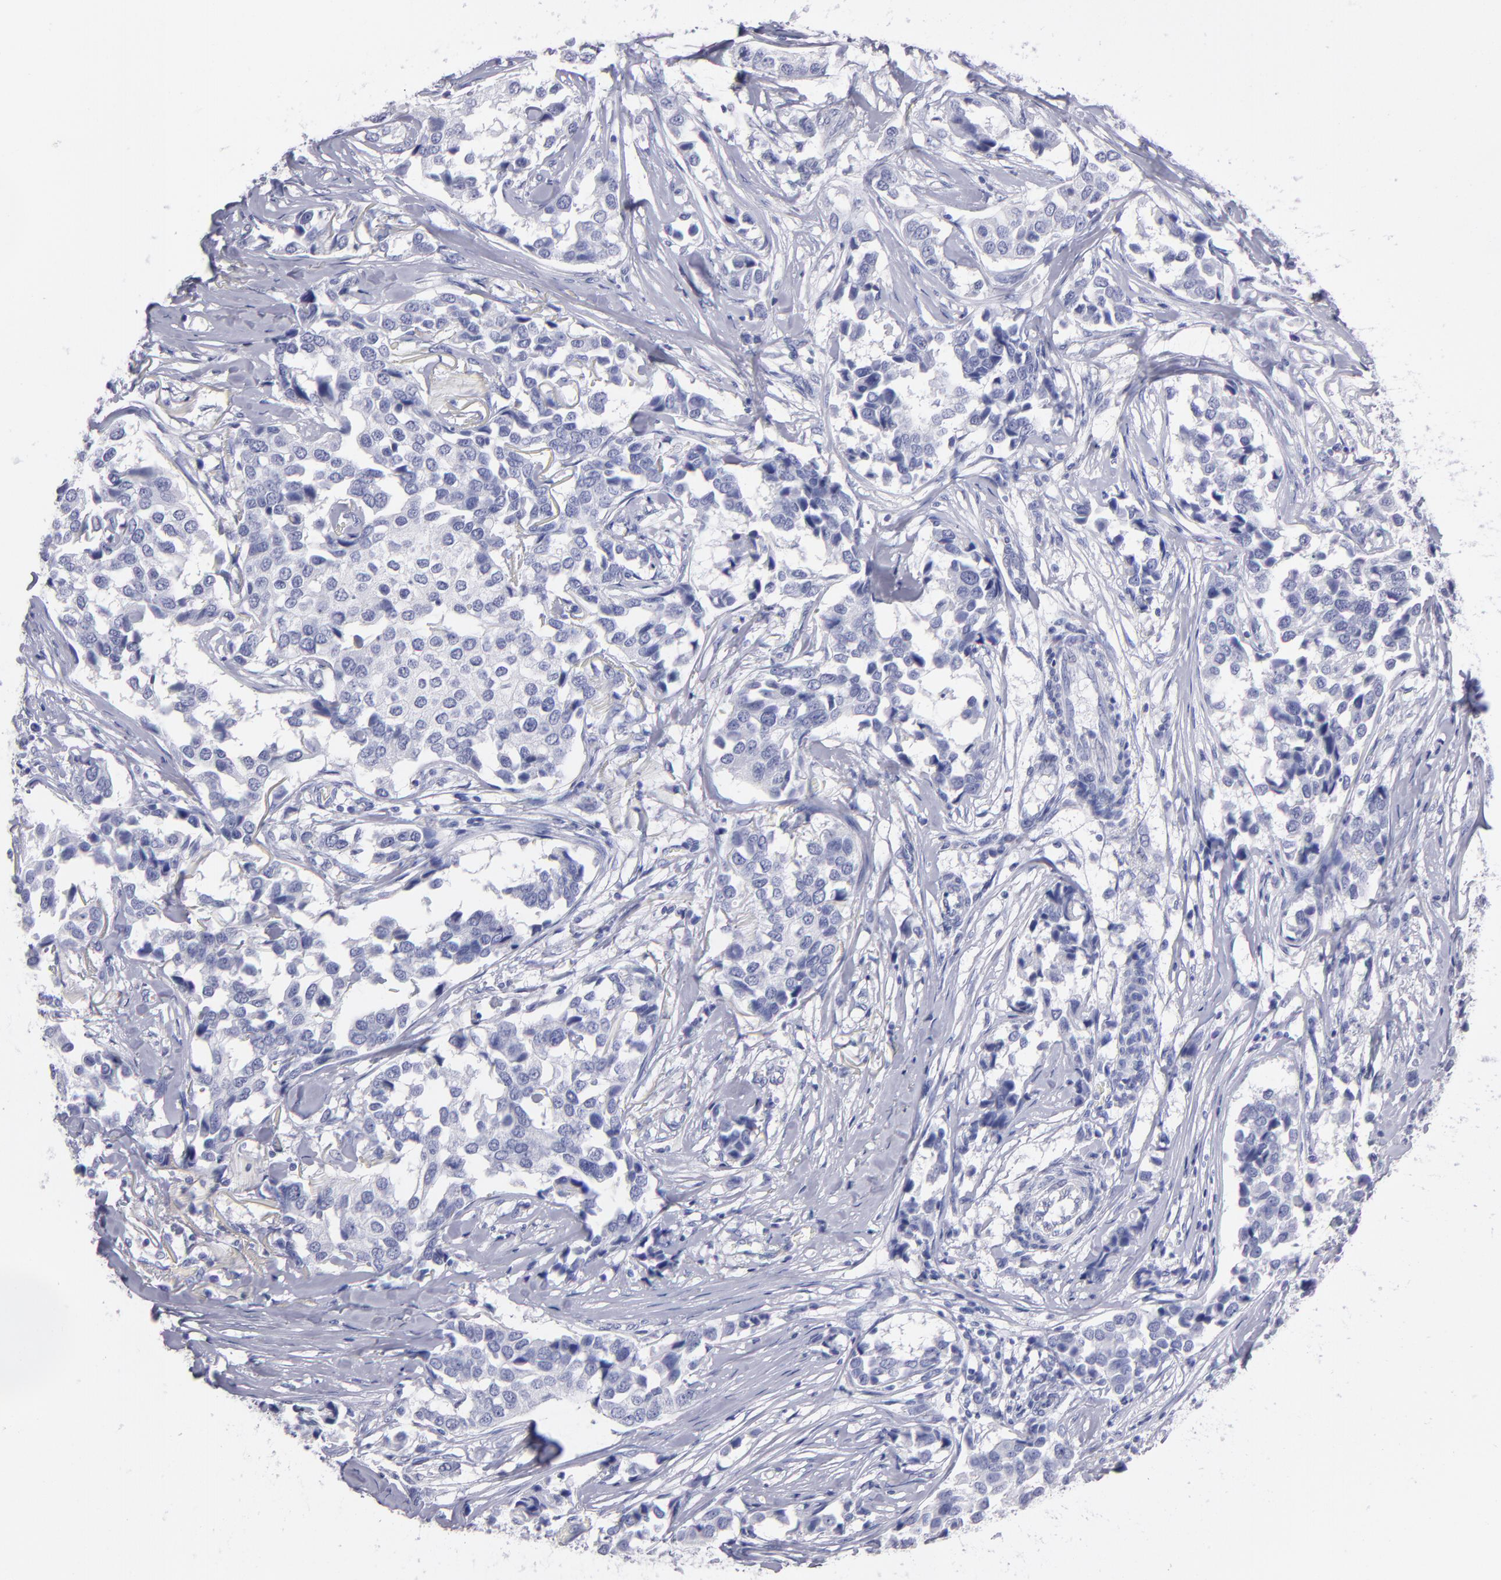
{"staining": {"intensity": "negative", "quantity": "none", "location": "none"}, "tissue": "breast cancer", "cell_type": "Tumor cells", "image_type": "cancer", "snomed": [{"axis": "morphology", "description": "Duct carcinoma"}, {"axis": "topography", "description": "Breast"}], "caption": "Immunohistochemical staining of human breast cancer shows no significant positivity in tumor cells.", "gene": "MB", "patient": {"sex": "female", "age": 80}}